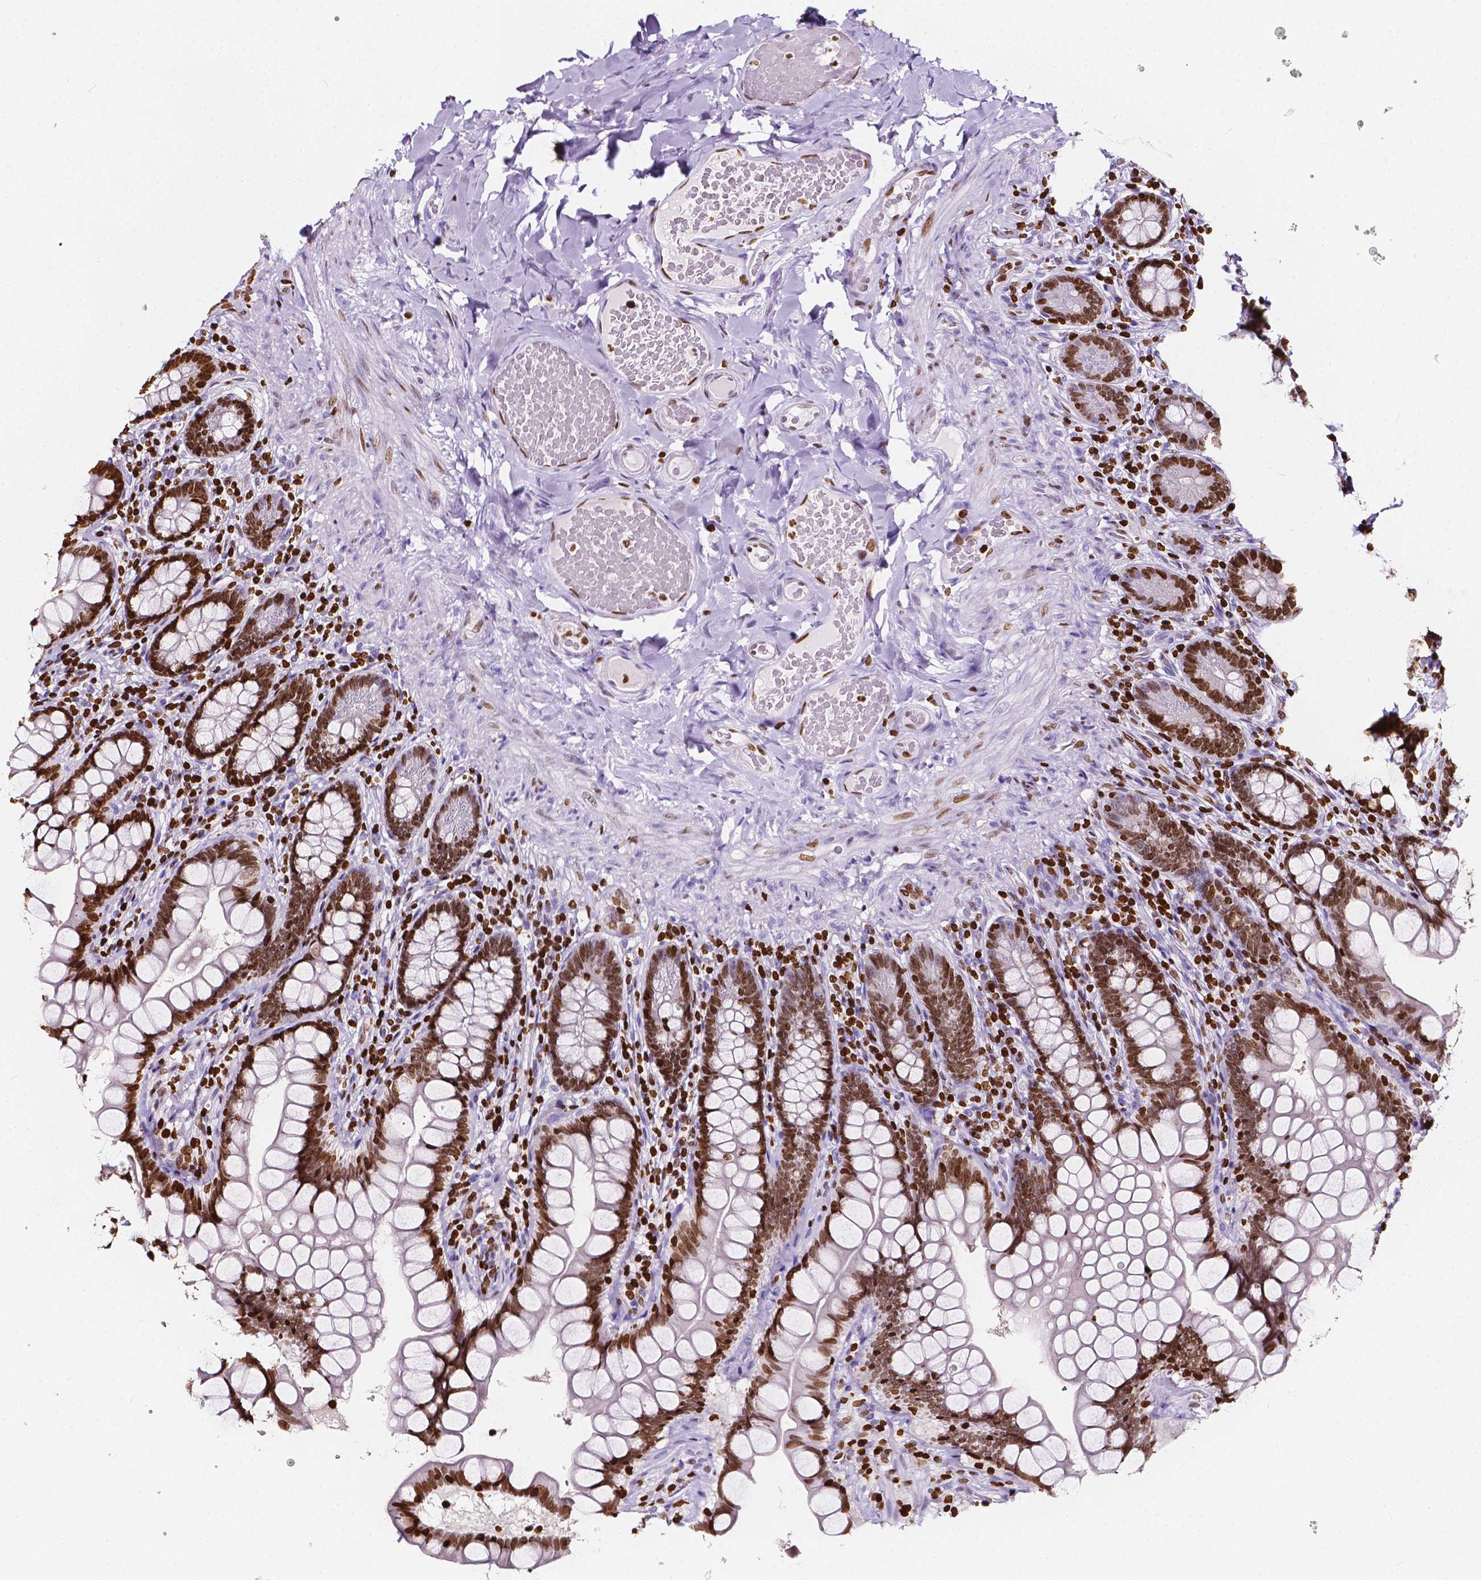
{"staining": {"intensity": "strong", "quantity": ">75%", "location": "nuclear"}, "tissue": "small intestine", "cell_type": "Glandular cells", "image_type": "normal", "snomed": [{"axis": "morphology", "description": "Normal tissue, NOS"}, {"axis": "topography", "description": "Small intestine"}], "caption": "Immunohistochemistry (IHC) image of benign small intestine: small intestine stained using immunohistochemistry displays high levels of strong protein expression localized specifically in the nuclear of glandular cells, appearing as a nuclear brown color.", "gene": "CBY3", "patient": {"sex": "male", "age": 70}}